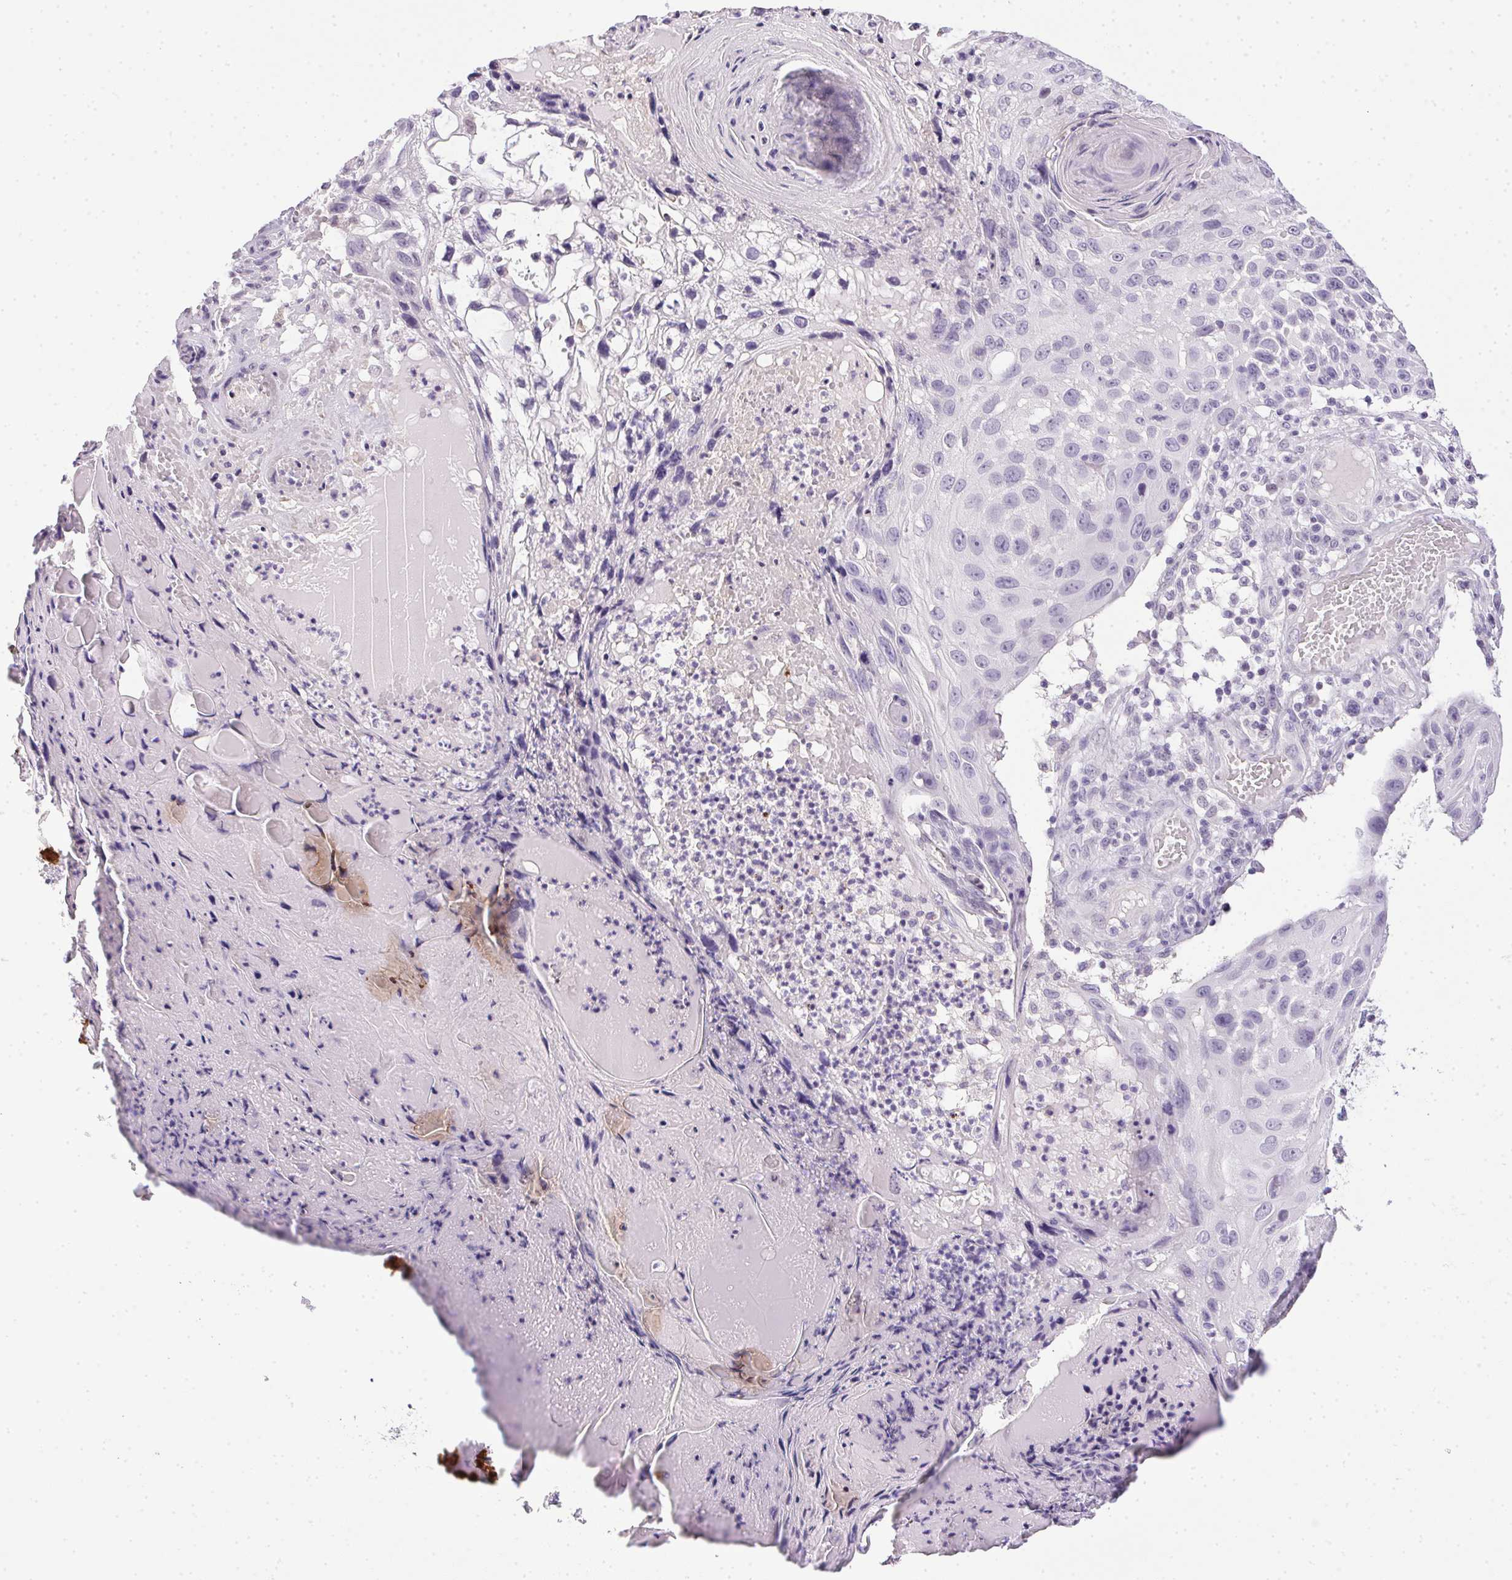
{"staining": {"intensity": "negative", "quantity": "none", "location": "none"}, "tissue": "skin cancer", "cell_type": "Tumor cells", "image_type": "cancer", "snomed": [{"axis": "morphology", "description": "Squamous cell carcinoma, NOS"}, {"axis": "topography", "description": "Skin"}], "caption": "Immunohistochemical staining of human skin cancer shows no significant staining in tumor cells.", "gene": "PRL", "patient": {"sex": "male", "age": 92}}